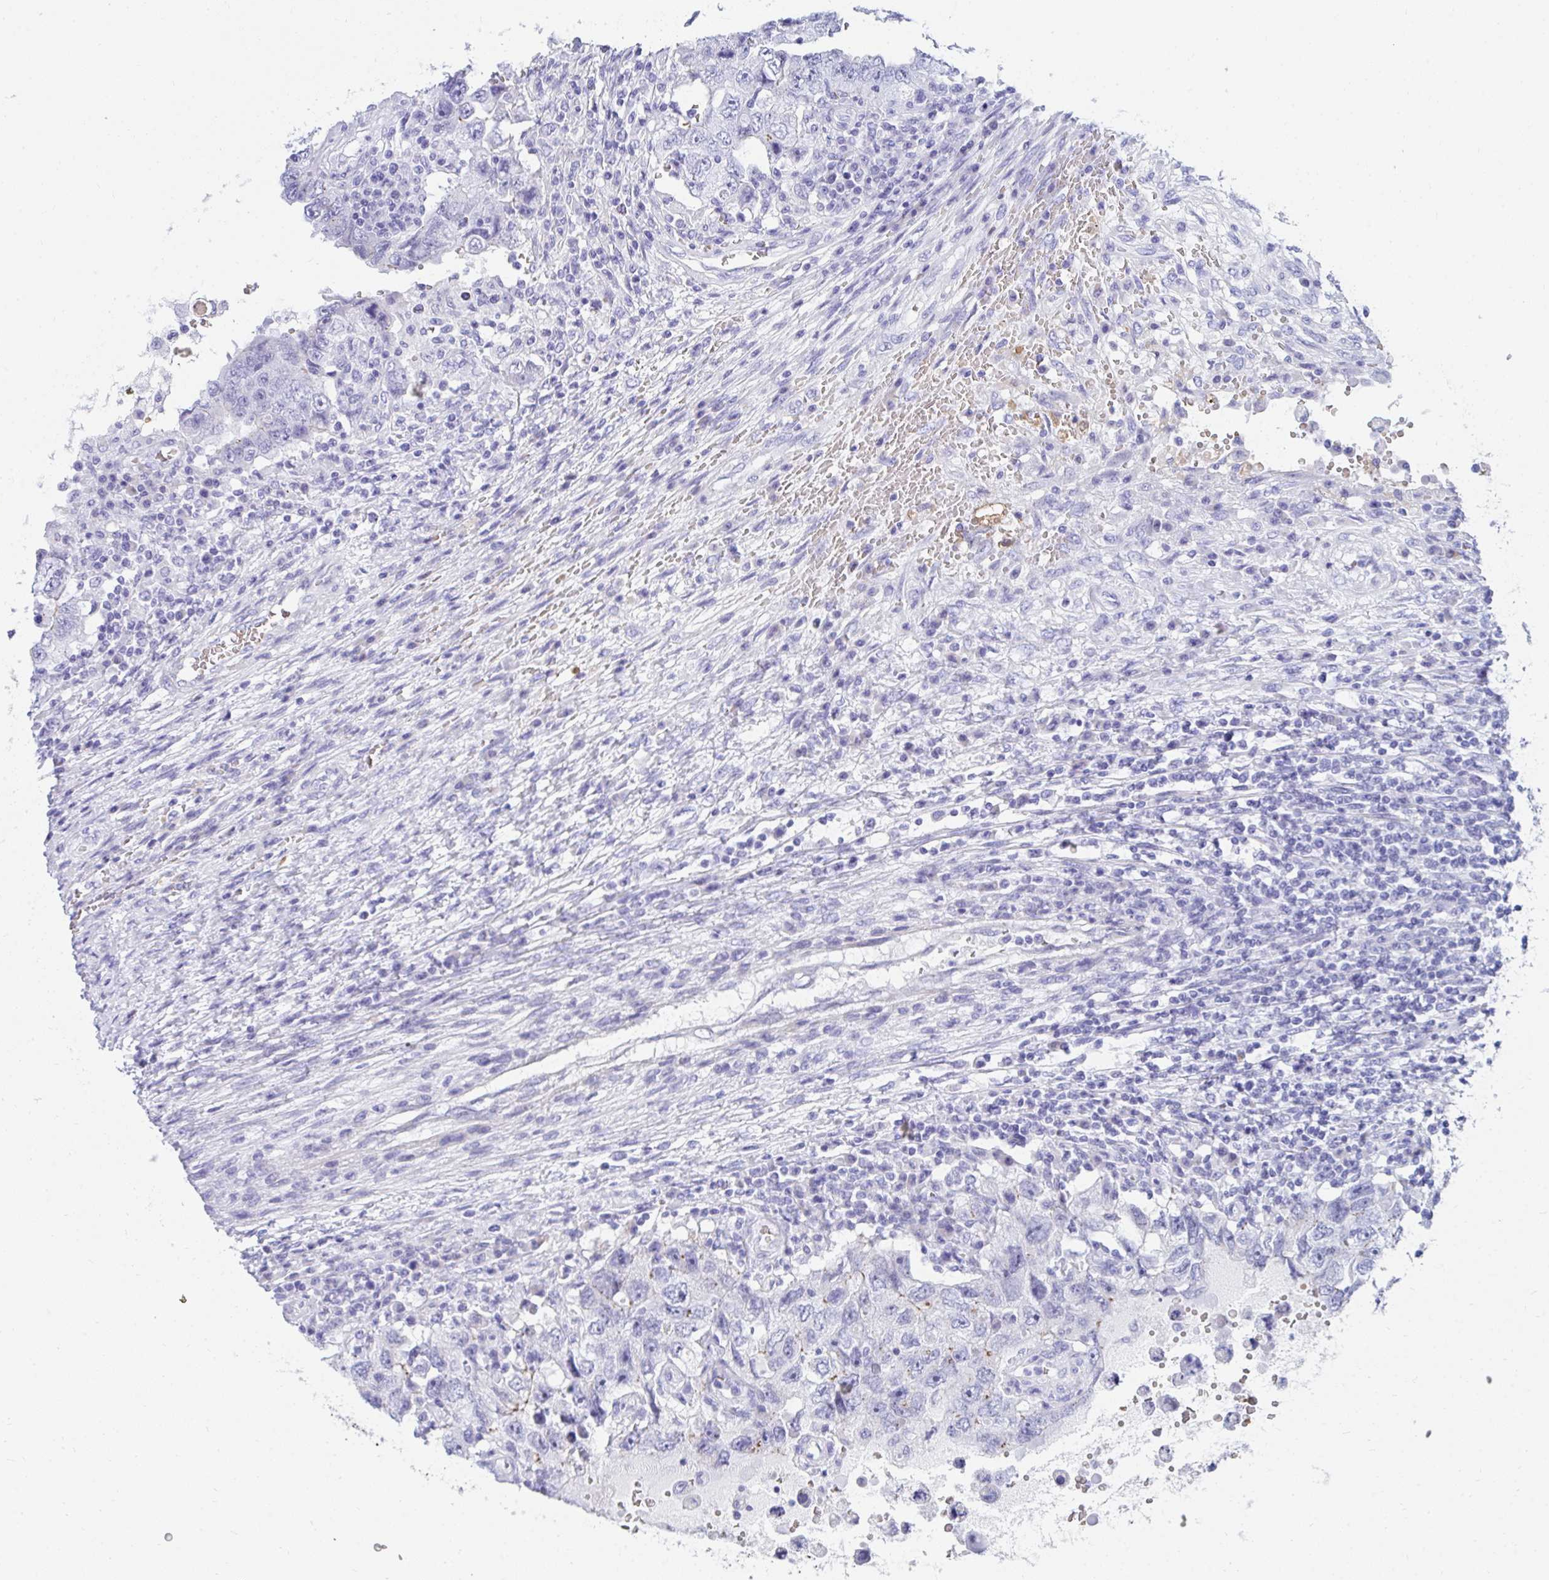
{"staining": {"intensity": "negative", "quantity": "none", "location": "none"}, "tissue": "testis cancer", "cell_type": "Tumor cells", "image_type": "cancer", "snomed": [{"axis": "morphology", "description": "Carcinoma, Embryonal, NOS"}, {"axis": "topography", "description": "Testis"}], "caption": "IHC histopathology image of neoplastic tissue: human testis cancer (embryonal carcinoma) stained with DAB (3,3'-diaminobenzidine) exhibits no significant protein expression in tumor cells.", "gene": "MROH2B", "patient": {"sex": "male", "age": 26}}